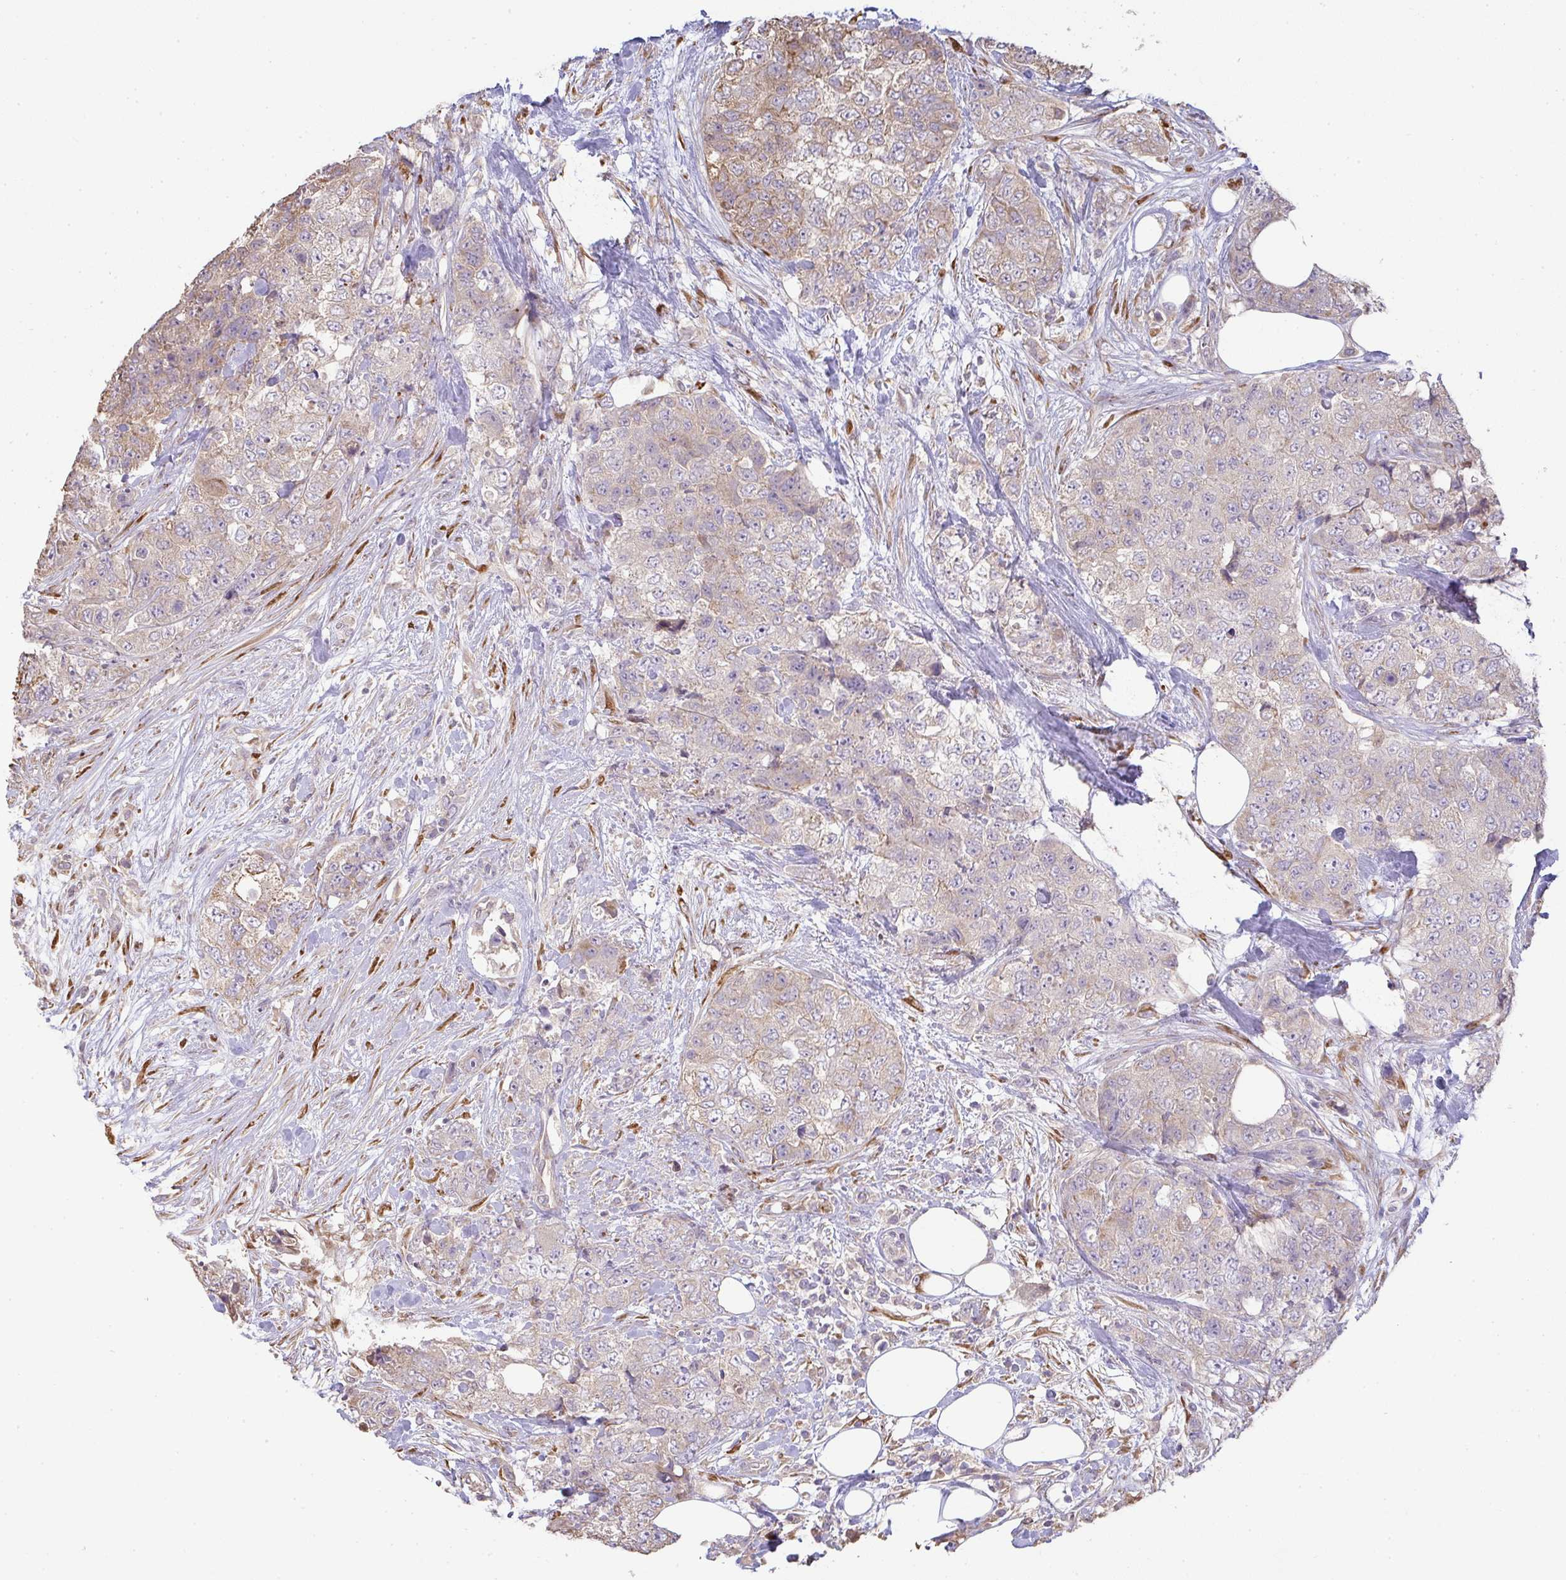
{"staining": {"intensity": "weak", "quantity": "25%-75%", "location": "cytoplasmic/membranous"}, "tissue": "urothelial cancer", "cell_type": "Tumor cells", "image_type": "cancer", "snomed": [{"axis": "morphology", "description": "Urothelial carcinoma, High grade"}, {"axis": "topography", "description": "Urinary bladder"}], "caption": "An image of human high-grade urothelial carcinoma stained for a protein reveals weak cytoplasmic/membranous brown staining in tumor cells. (brown staining indicates protein expression, while blue staining denotes nuclei).", "gene": "BRINP3", "patient": {"sex": "female", "age": 78}}